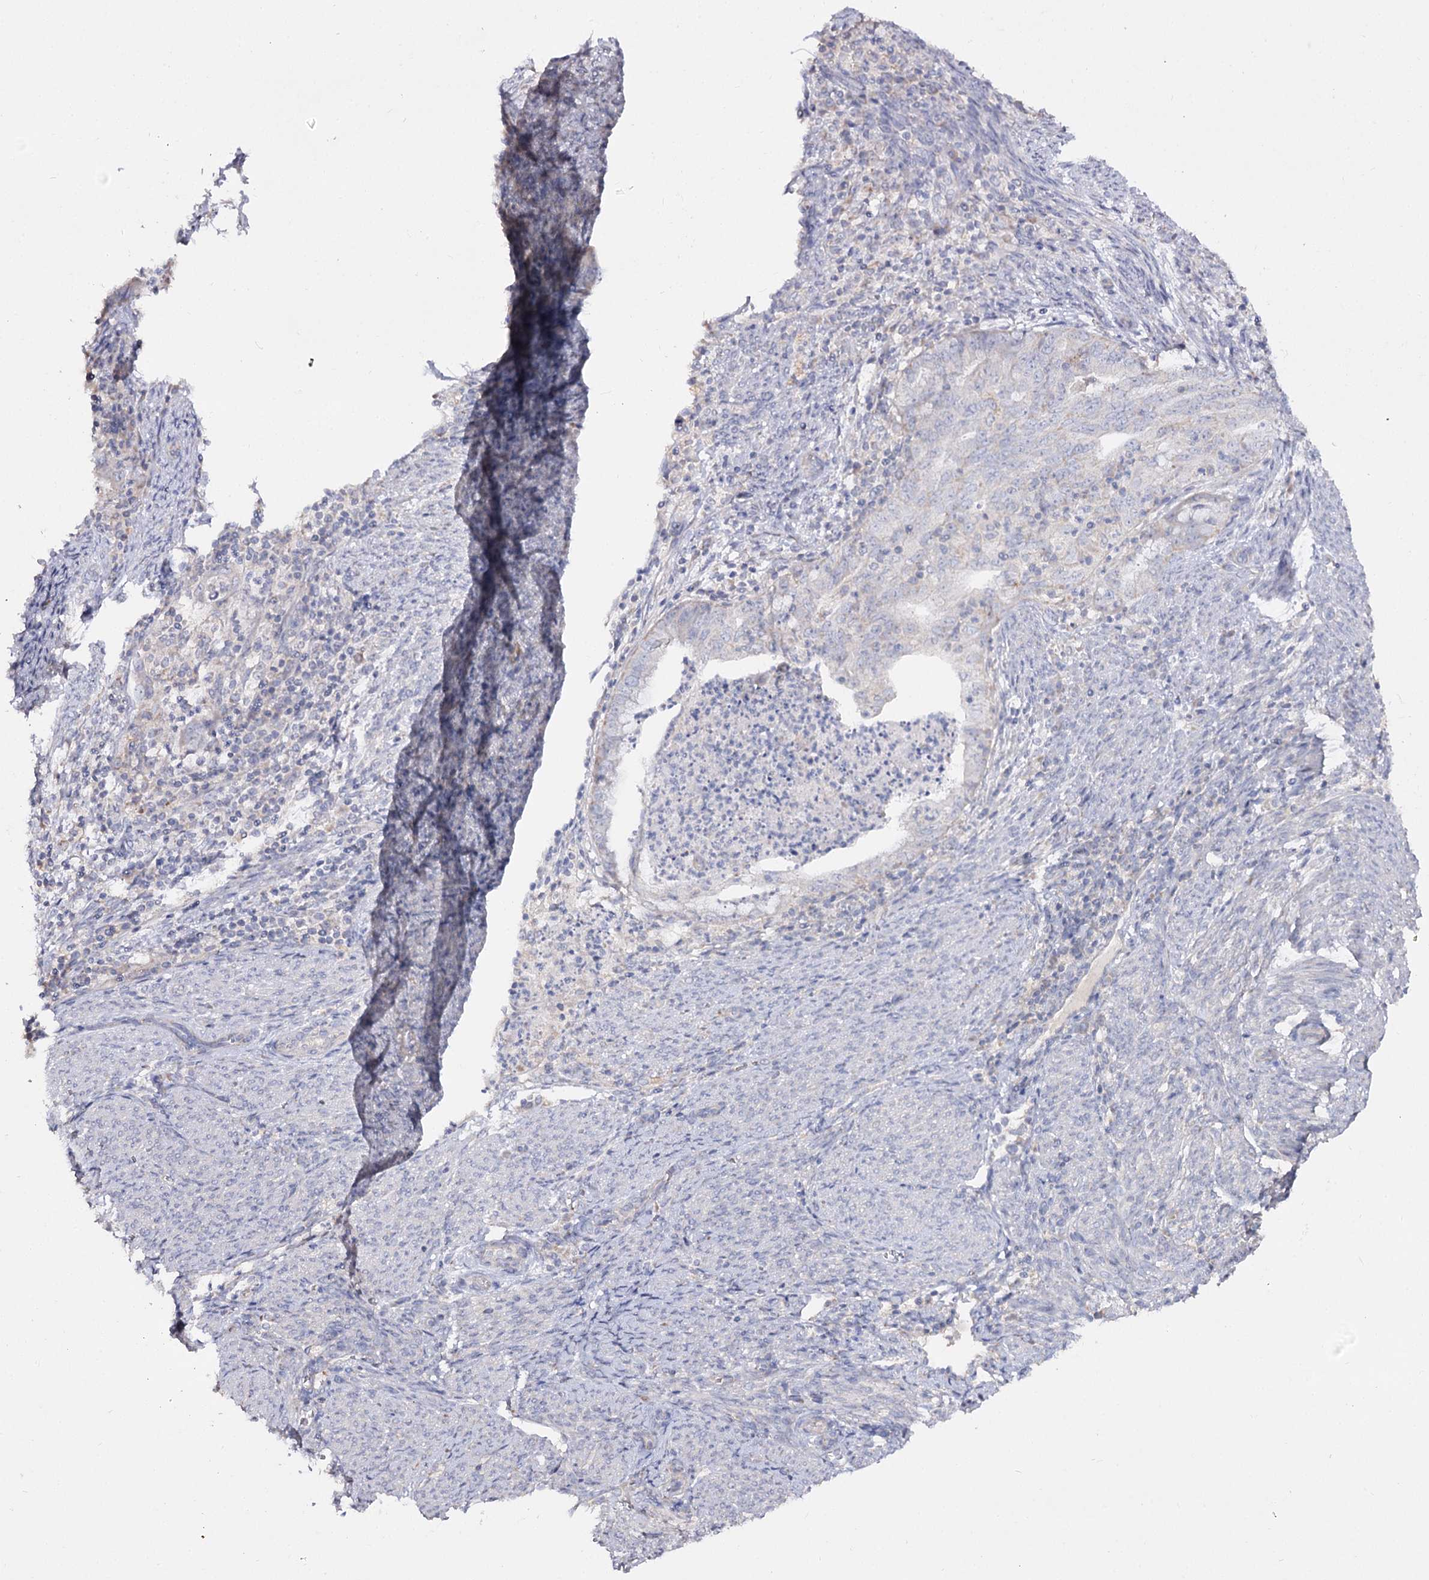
{"staining": {"intensity": "negative", "quantity": "none", "location": "none"}, "tissue": "endometrial cancer", "cell_type": "Tumor cells", "image_type": "cancer", "snomed": [{"axis": "morphology", "description": "Adenocarcinoma, NOS"}, {"axis": "topography", "description": "Endometrium"}], "caption": "IHC image of neoplastic tissue: human adenocarcinoma (endometrial) stained with DAB (3,3'-diaminobenzidine) shows no significant protein expression in tumor cells.", "gene": "TMEM187", "patient": {"sex": "female", "age": 79}}